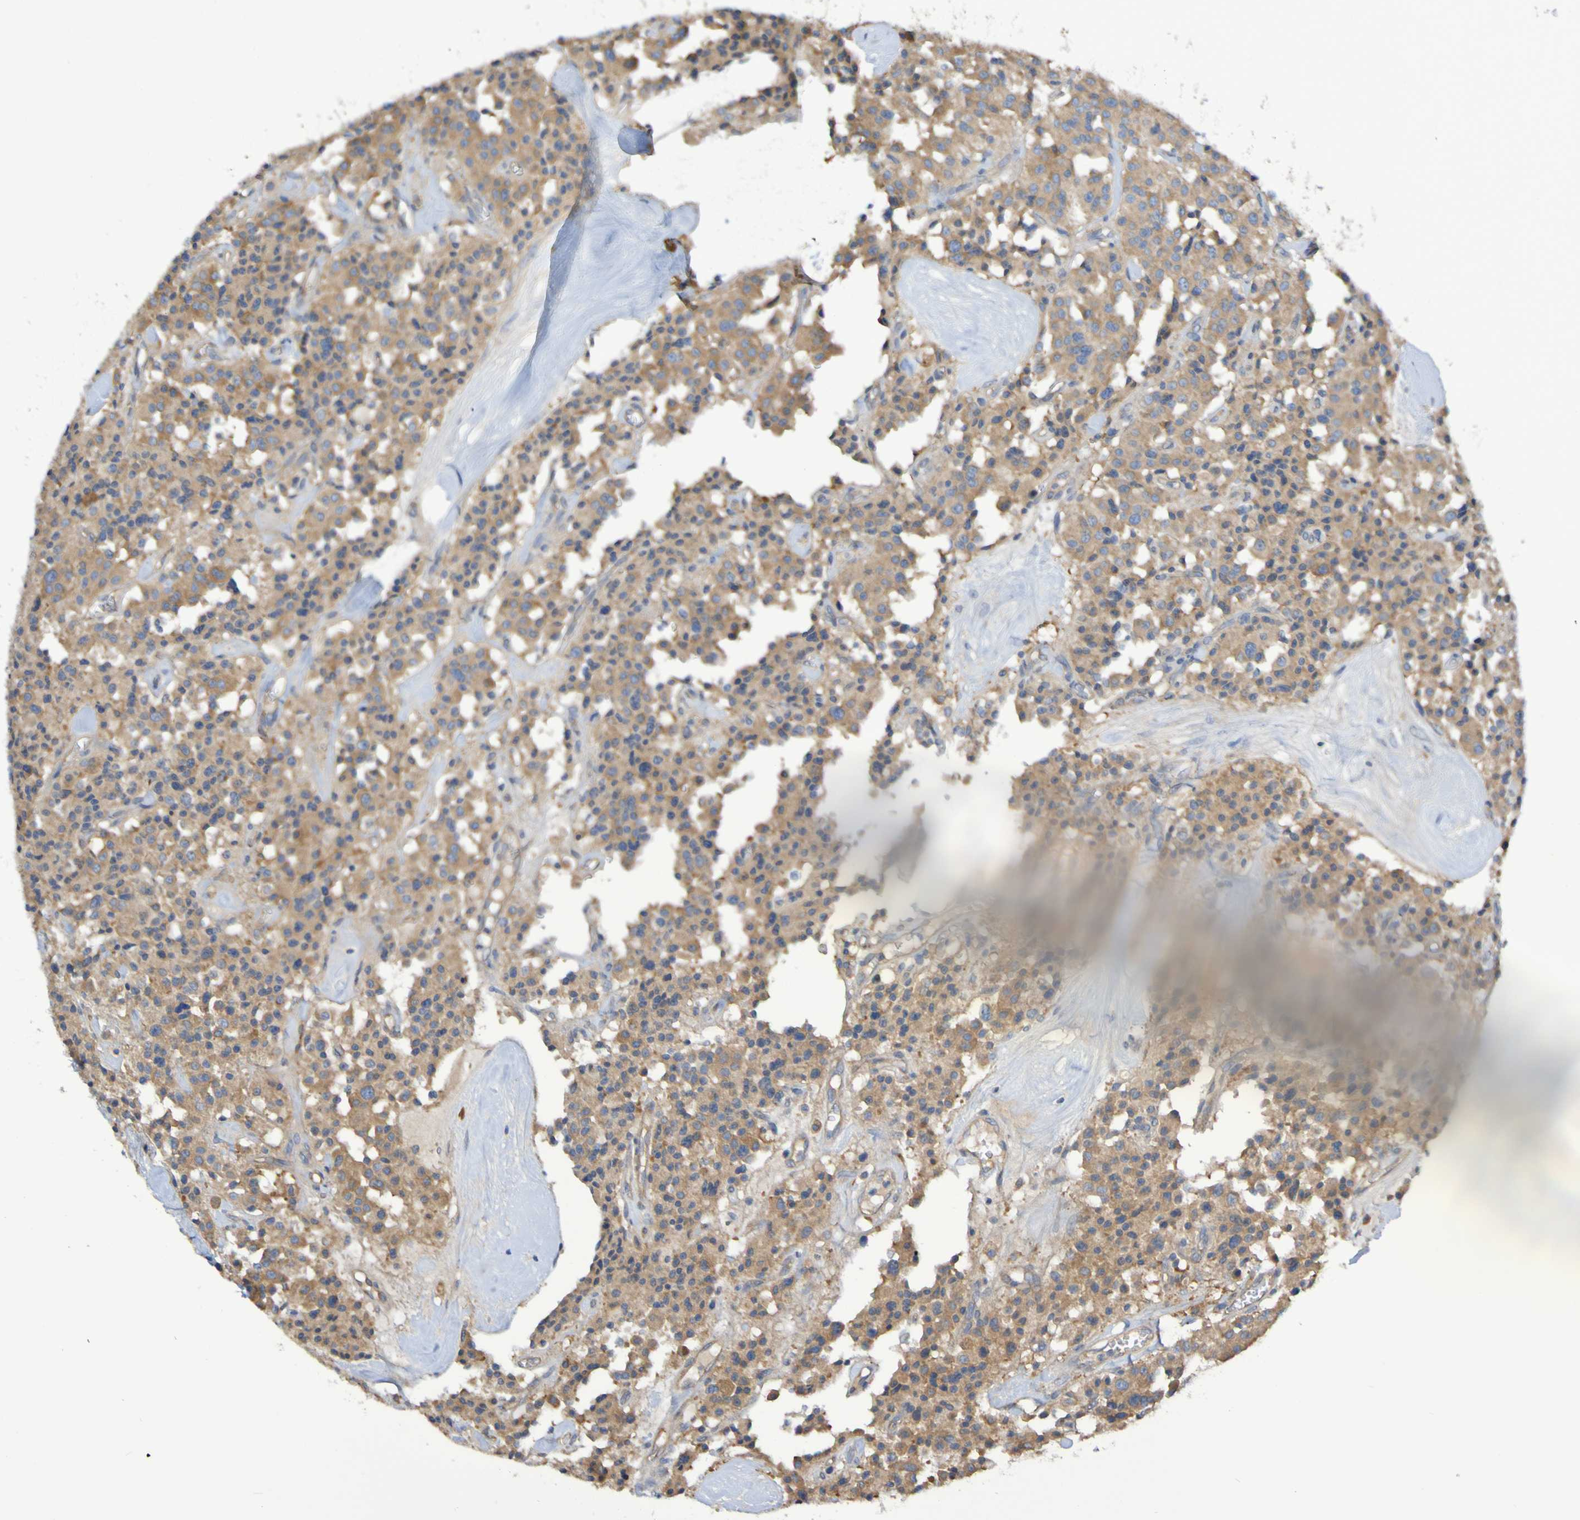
{"staining": {"intensity": "moderate", "quantity": ">75%", "location": "cytoplasmic/membranous"}, "tissue": "carcinoid", "cell_type": "Tumor cells", "image_type": "cancer", "snomed": [{"axis": "morphology", "description": "Carcinoid, malignant, NOS"}, {"axis": "topography", "description": "Lung"}], "caption": "Immunohistochemistry (DAB) staining of human carcinoid reveals moderate cytoplasmic/membranous protein positivity in approximately >75% of tumor cells.", "gene": "SYNJ1", "patient": {"sex": "male", "age": 30}}